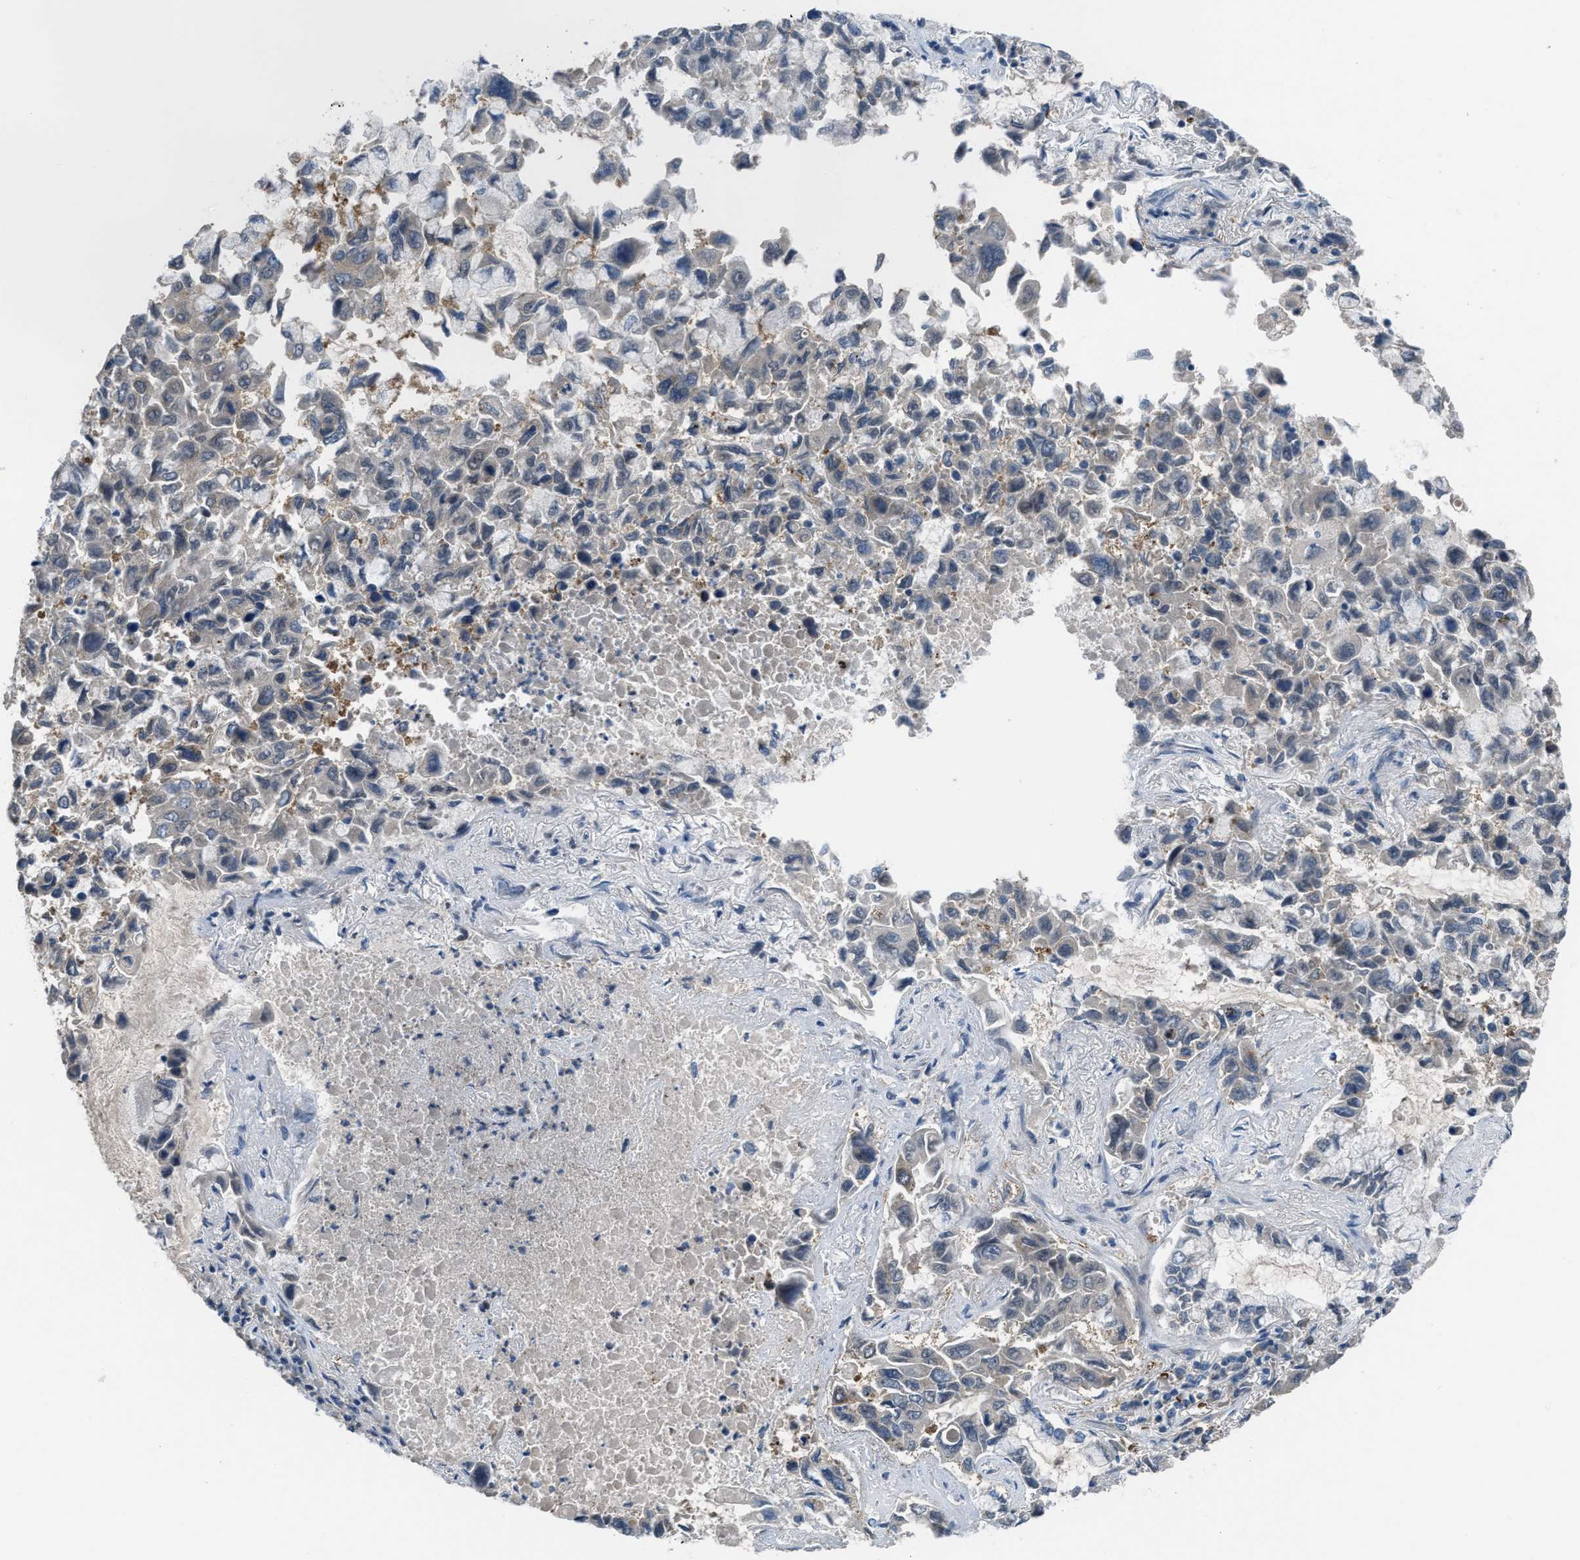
{"staining": {"intensity": "negative", "quantity": "none", "location": "none"}, "tissue": "lung cancer", "cell_type": "Tumor cells", "image_type": "cancer", "snomed": [{"axis": "morphology", "description": "Adenocarcinoma, NOS"}, {"axis": "topography", "description": "Lung"}], "caption": "This histopathology image is of adenocarcinoma (lung) stained with immunohistochemistry to label a protein in brown with the nuclei are counter-stained blue. There is no positivity in tumor cells.", "gene": "BAZ2B", "patient": {"sex": "male", "age": 64}}